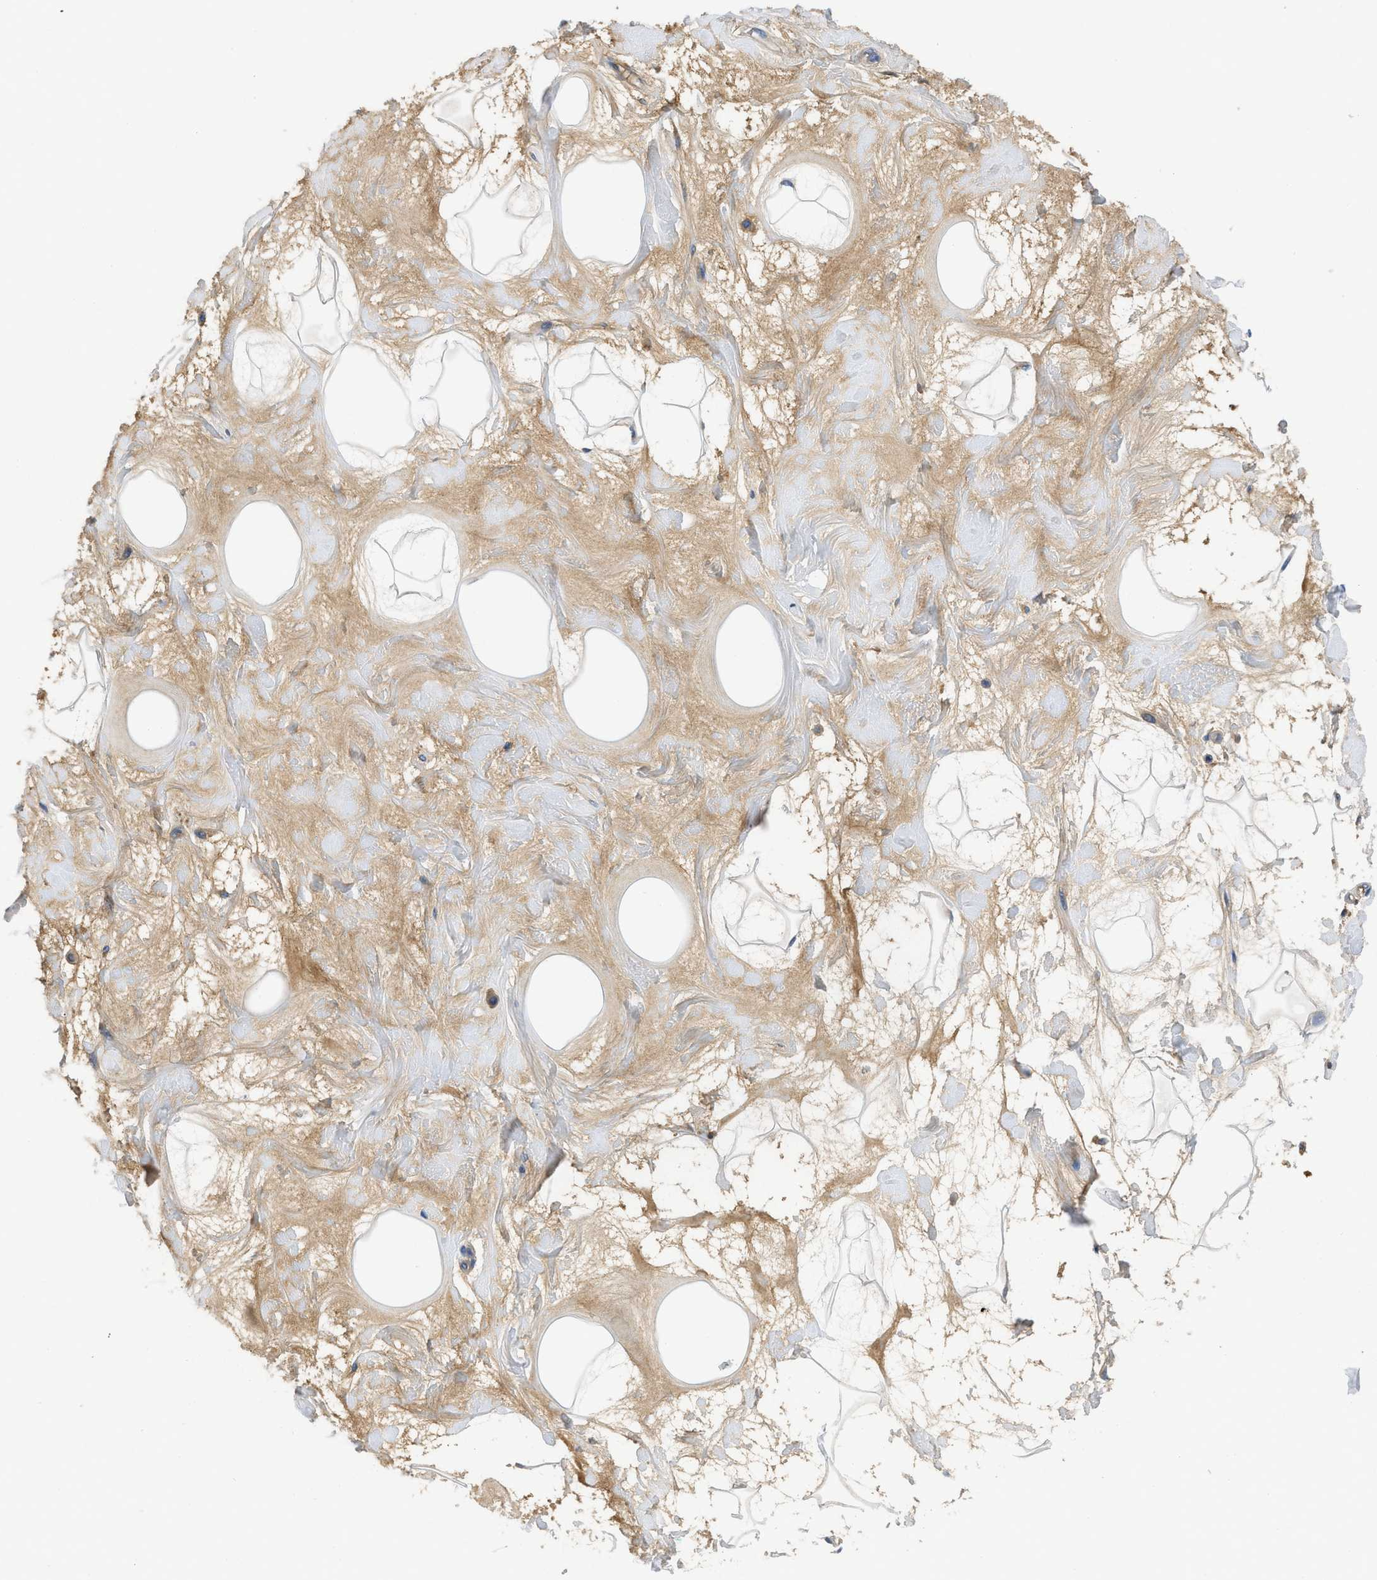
{"staining": {"intensity": "weak", "quantity": "<25%", "location": "cytoplasmic/membranous"}, "tissue": "breast", "cell_type": "Adipocytes", "image_type": "normal", "snomed": [{"axis": "morphology", "description": "Normal tissue, NOS"}, {"axis": "morphology", "description": "Lobular carcinoma"}, {"axis": "topography", "description": "Breast"}], "caption": "Immunohistochemistry image of unremarkable breast: human breast stained with DAB shows no significant protein expression in adipocytes.", "gene": "C1S", "patient": {"sex": "female", "age": 59}}